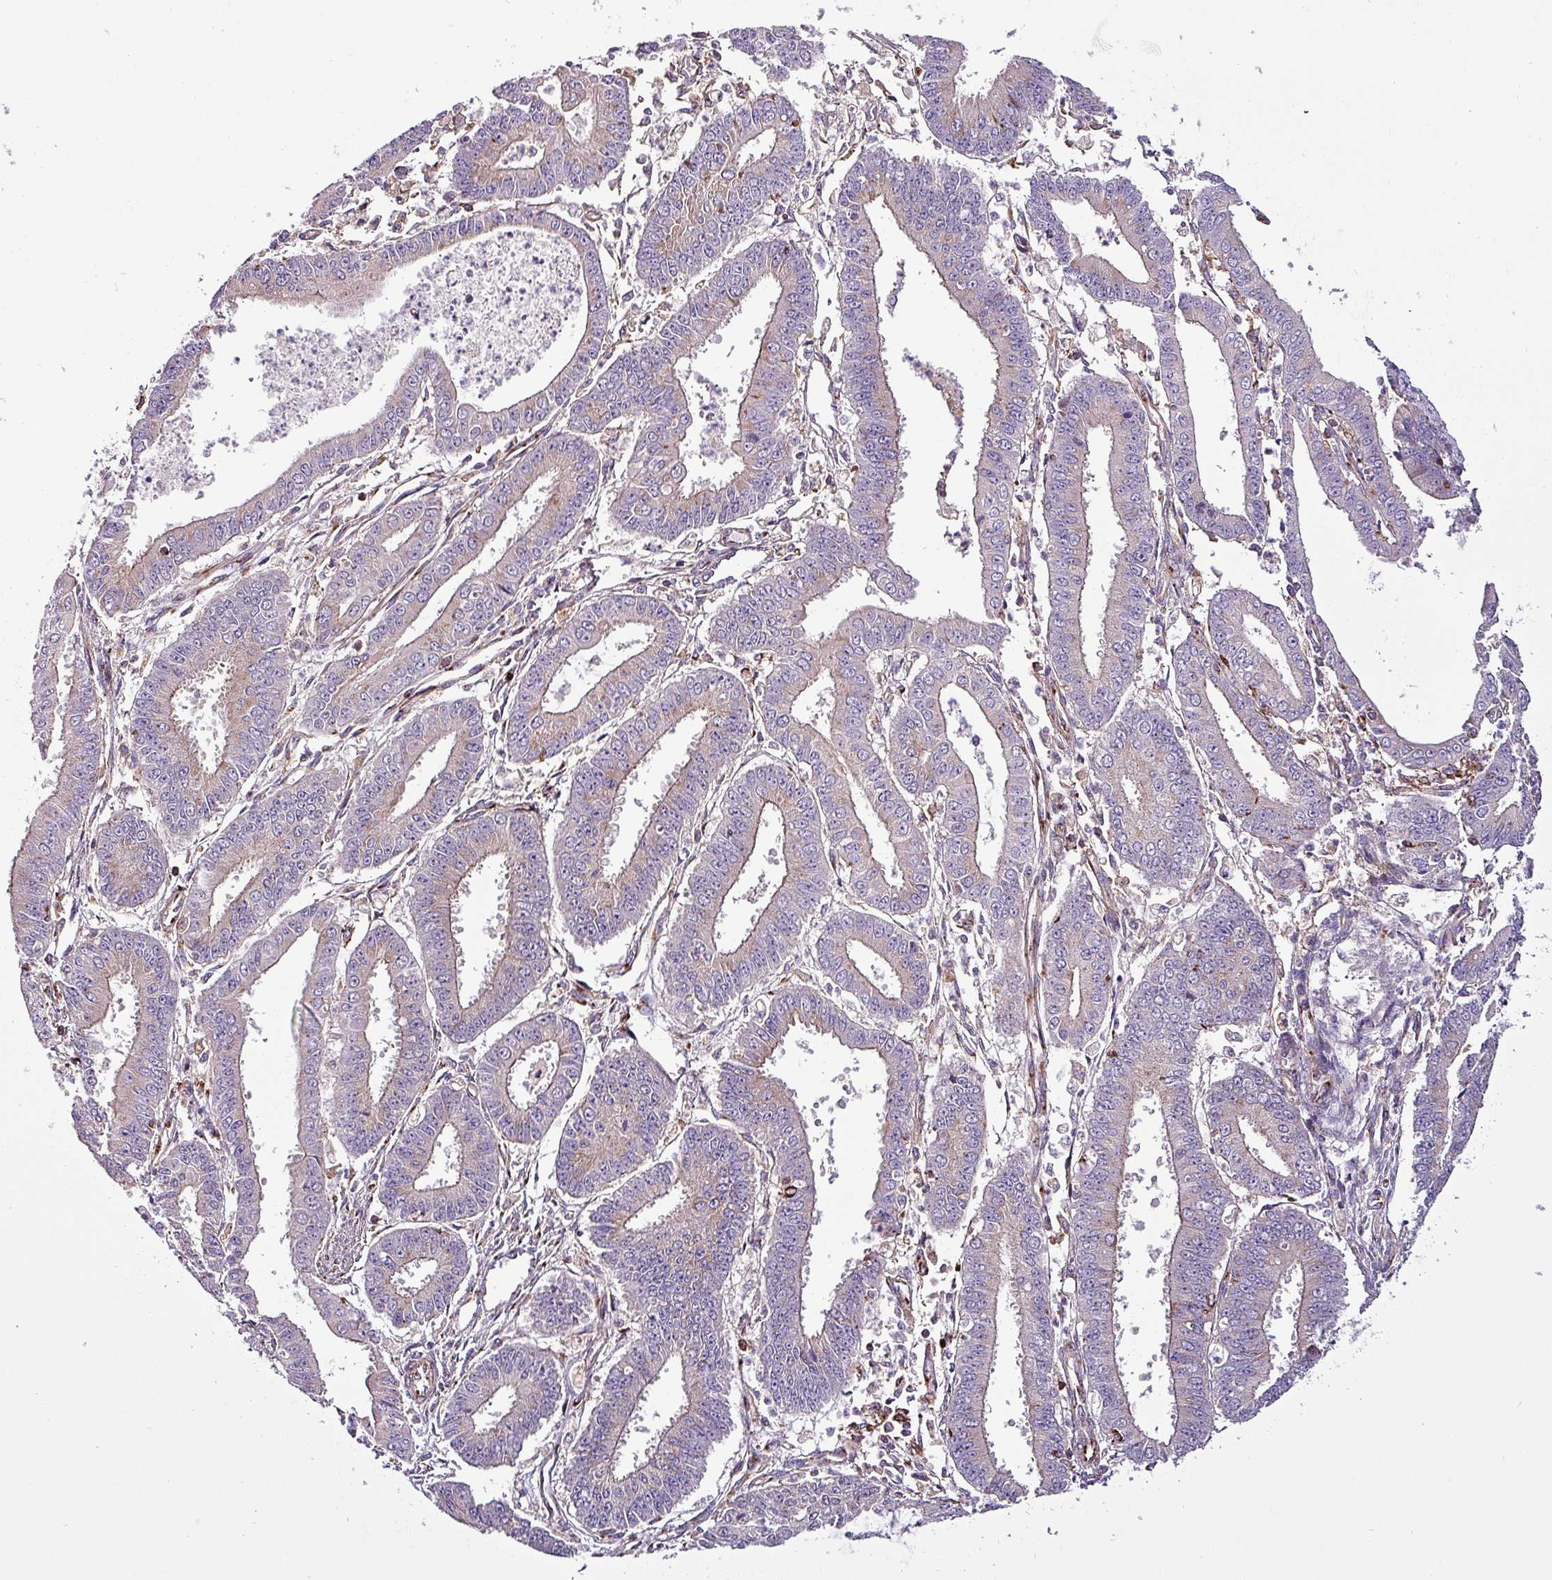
{"staining": {"intensity": "negative", "quantity": "none", "location": "none"}, "tissue": "endometrial cancer", "cell_type": "Tumor cells", "image_type": "cancer", "snomed": [{"axis": "morphology", "description": "Adenocarcinoma, NOS"}, {"axis": "topography", "description": "Endometrium"}], "caption": "This is a image of immunohistochemistry (IHC) staining of endometrial adenocarcinoma, which shows no positivity in tumor cells.", "gene": "VAMP4", "patient": {"sex": "female", "age": 73}}